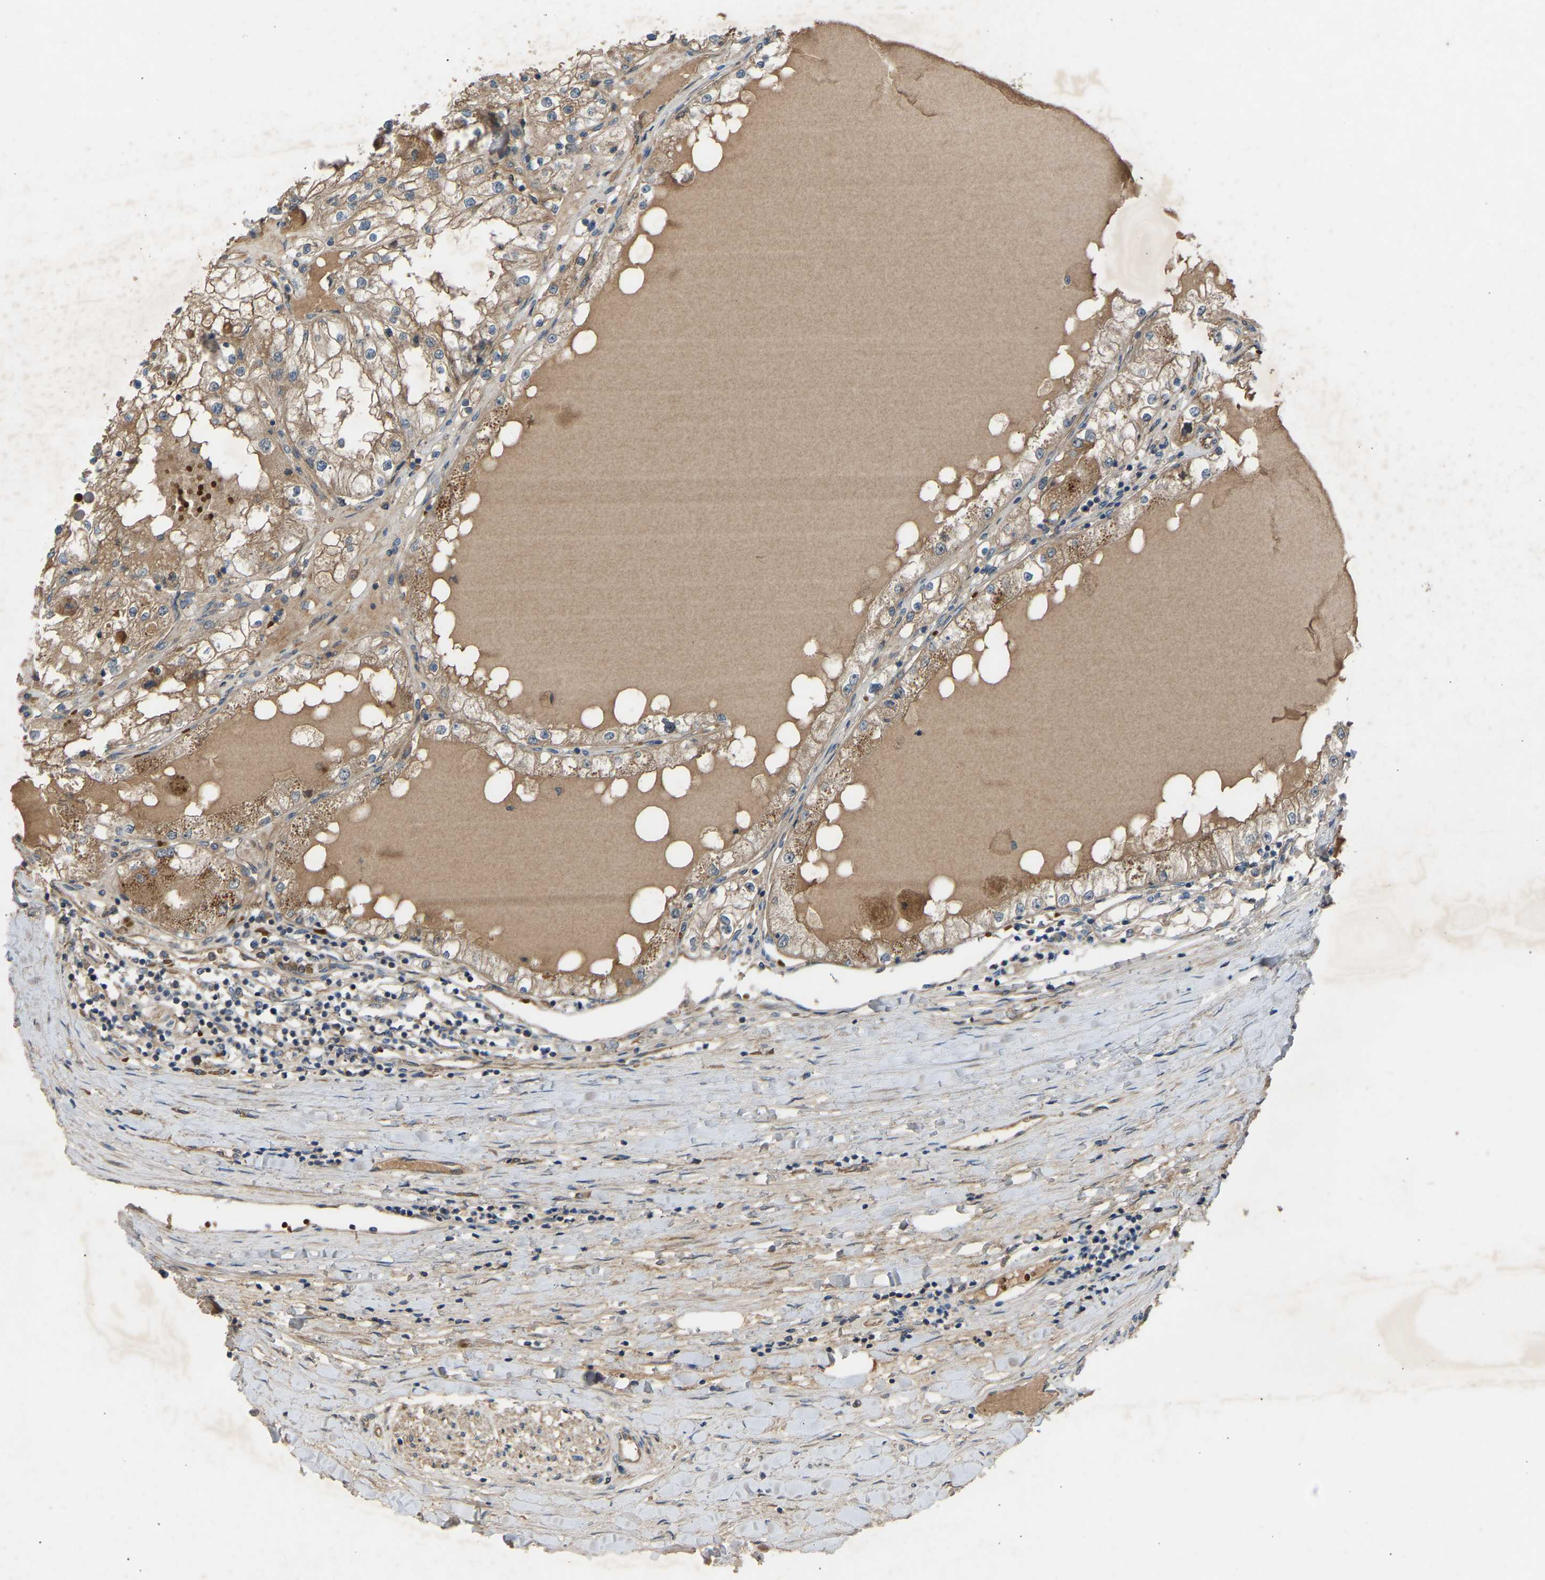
{"staining": {"intensity": "weak", "quantity": ">75%", "location": "cytoplasmic/membranous"}, "tissue": "renal cancer", "cell_type": "Tumor cells", "image_type": "cancer", "snomed": [{"axis": "morphology", "description": "Adenocarcinoma, NOS"}, {"axis": "topography", "description": "Kidney"}], "caption": "Renal cancer was stained to show a protein in brown. There is low levels of weak cytoplasmic/membranous staining in about >75% of tumor cells. Using DAB (brown) and hematoxylin (blue) stains, captured at high magnification using brightfield microscopy.", "gene": "GAS2L1", "patient": {"sex": "male", "age": 68}}